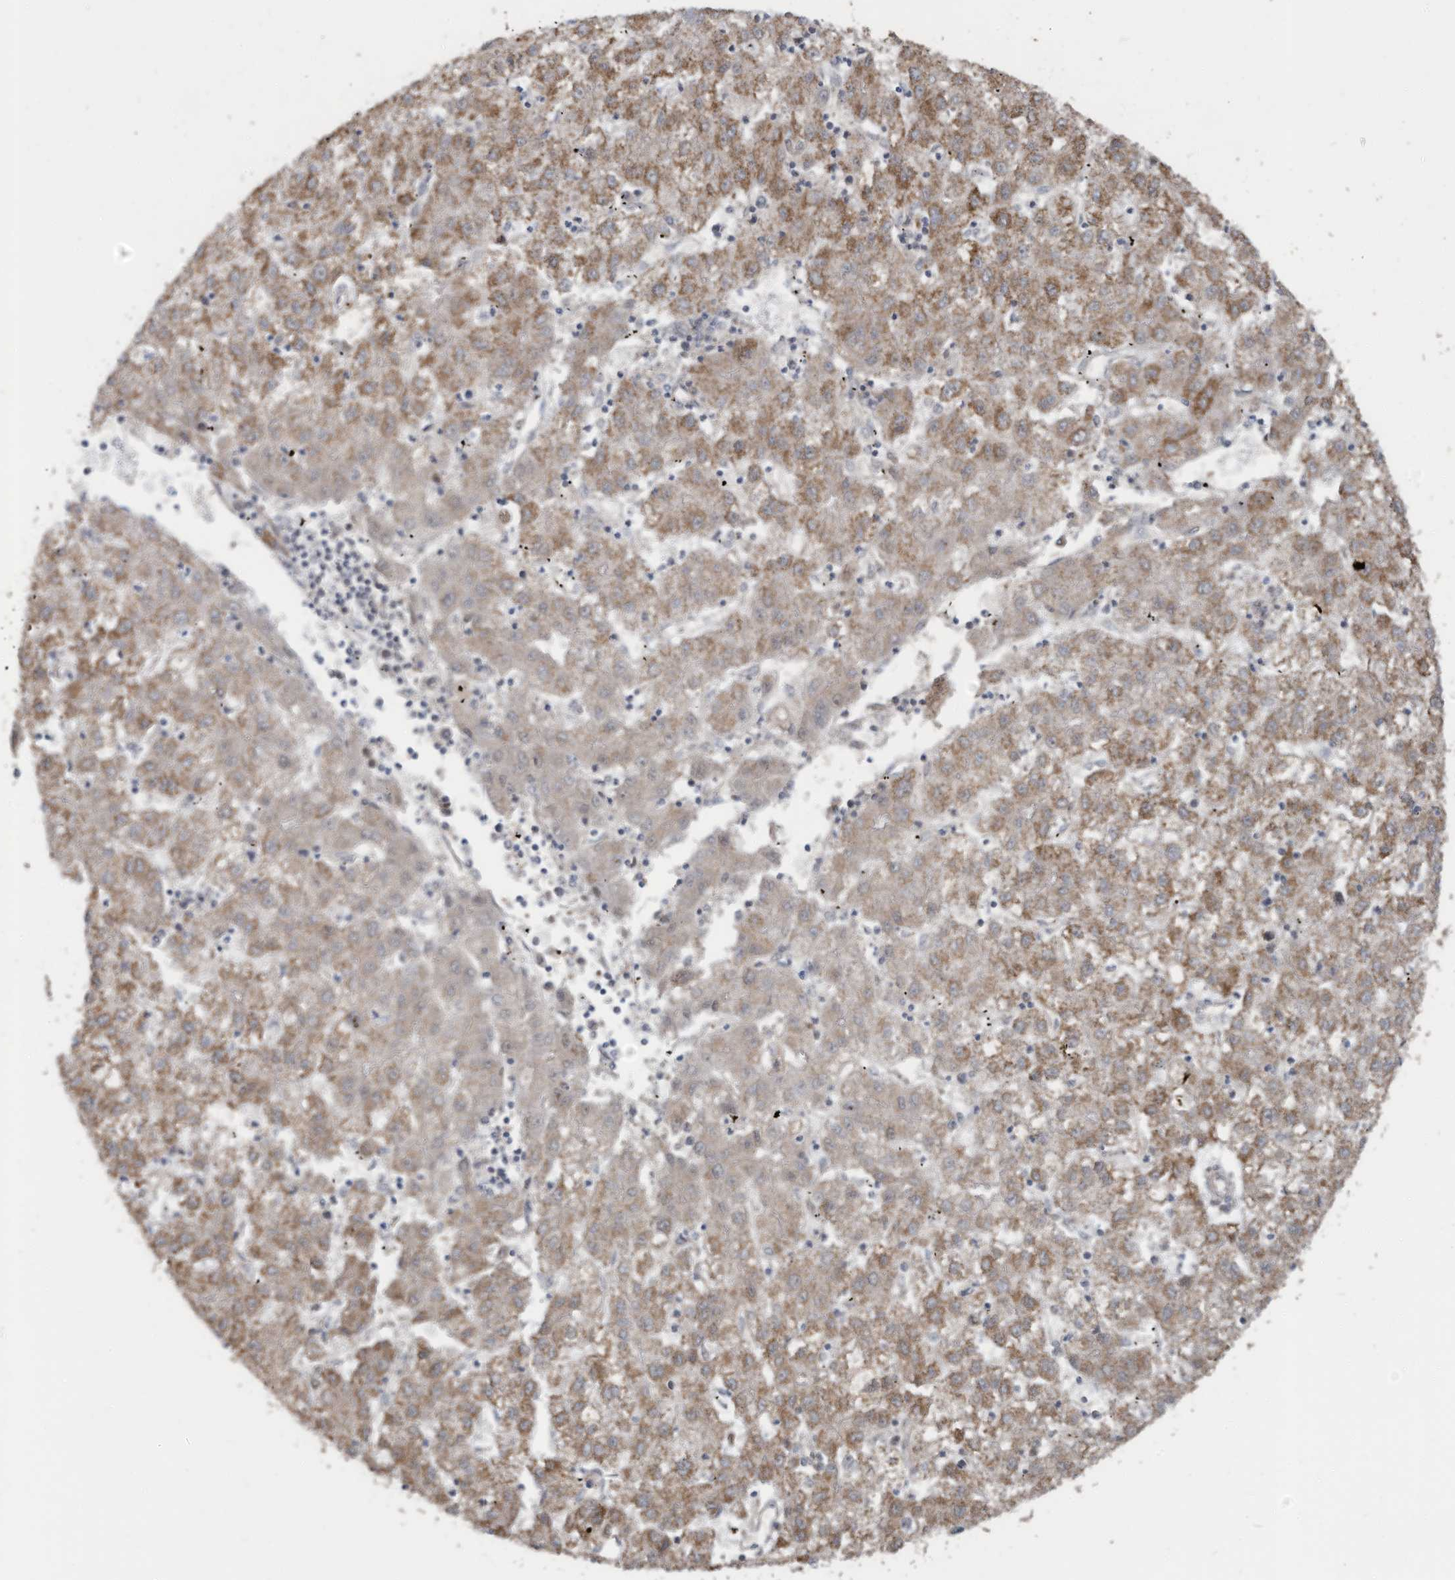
{"staining": {"intensity": "moderate", "quantity": ">75%", "location": "cytoplasmic/membranous"}, "tissue": "liver cancer", "cell_type": "Tumor cells", "image_type": "cancer", "snomed": [{"axis": "morphology", "description": "Carcinoma, Hepatocellular, NOS"}, {"axis": "topography", "description": "Liver"}], "caption": "Moderate cytoplasmic/membranous protein expression is present in approximately >75% of tumor cells in liver cancer (hepatocellular carcinoma).", "gene": "ERI2", "patient": {"sex": "male", "age": 72}}